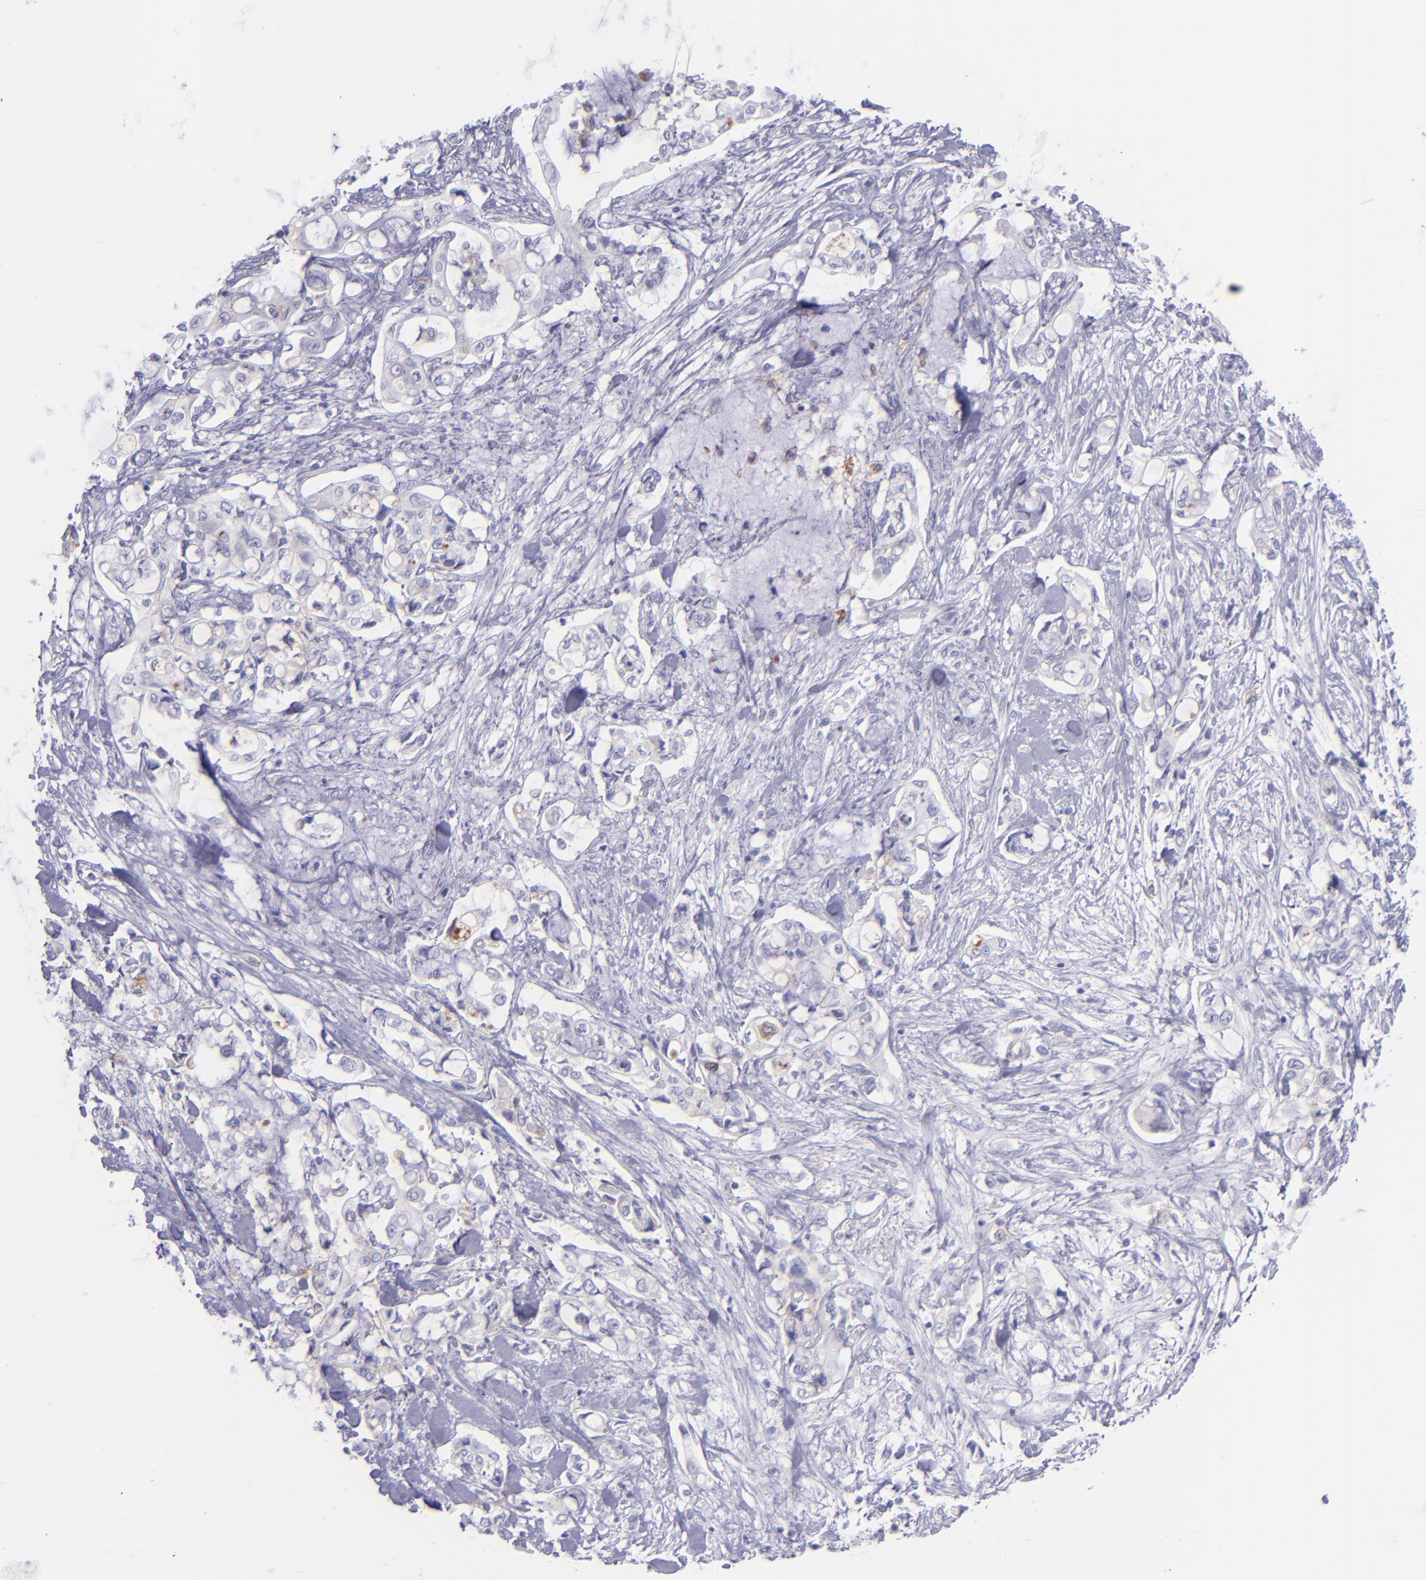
{"staining": {"intensity": "negative", "quantity": "none", "location": "none"}, "tissue": "pancreatic cancer", "cell_type": "Tumor cells", "image_type": "cancer", "snomed": [{"axis": "morphology", "description": "Adenocarcinoma, NOS"}, {"axis": "topography", "description": "Pancreas"}], "caption": "The micrograph shows no staining of tumor cells in adenocarcinoma (pancreatic).", "gene": "CD82", "patient": {"sex": "female", "age": 70}}